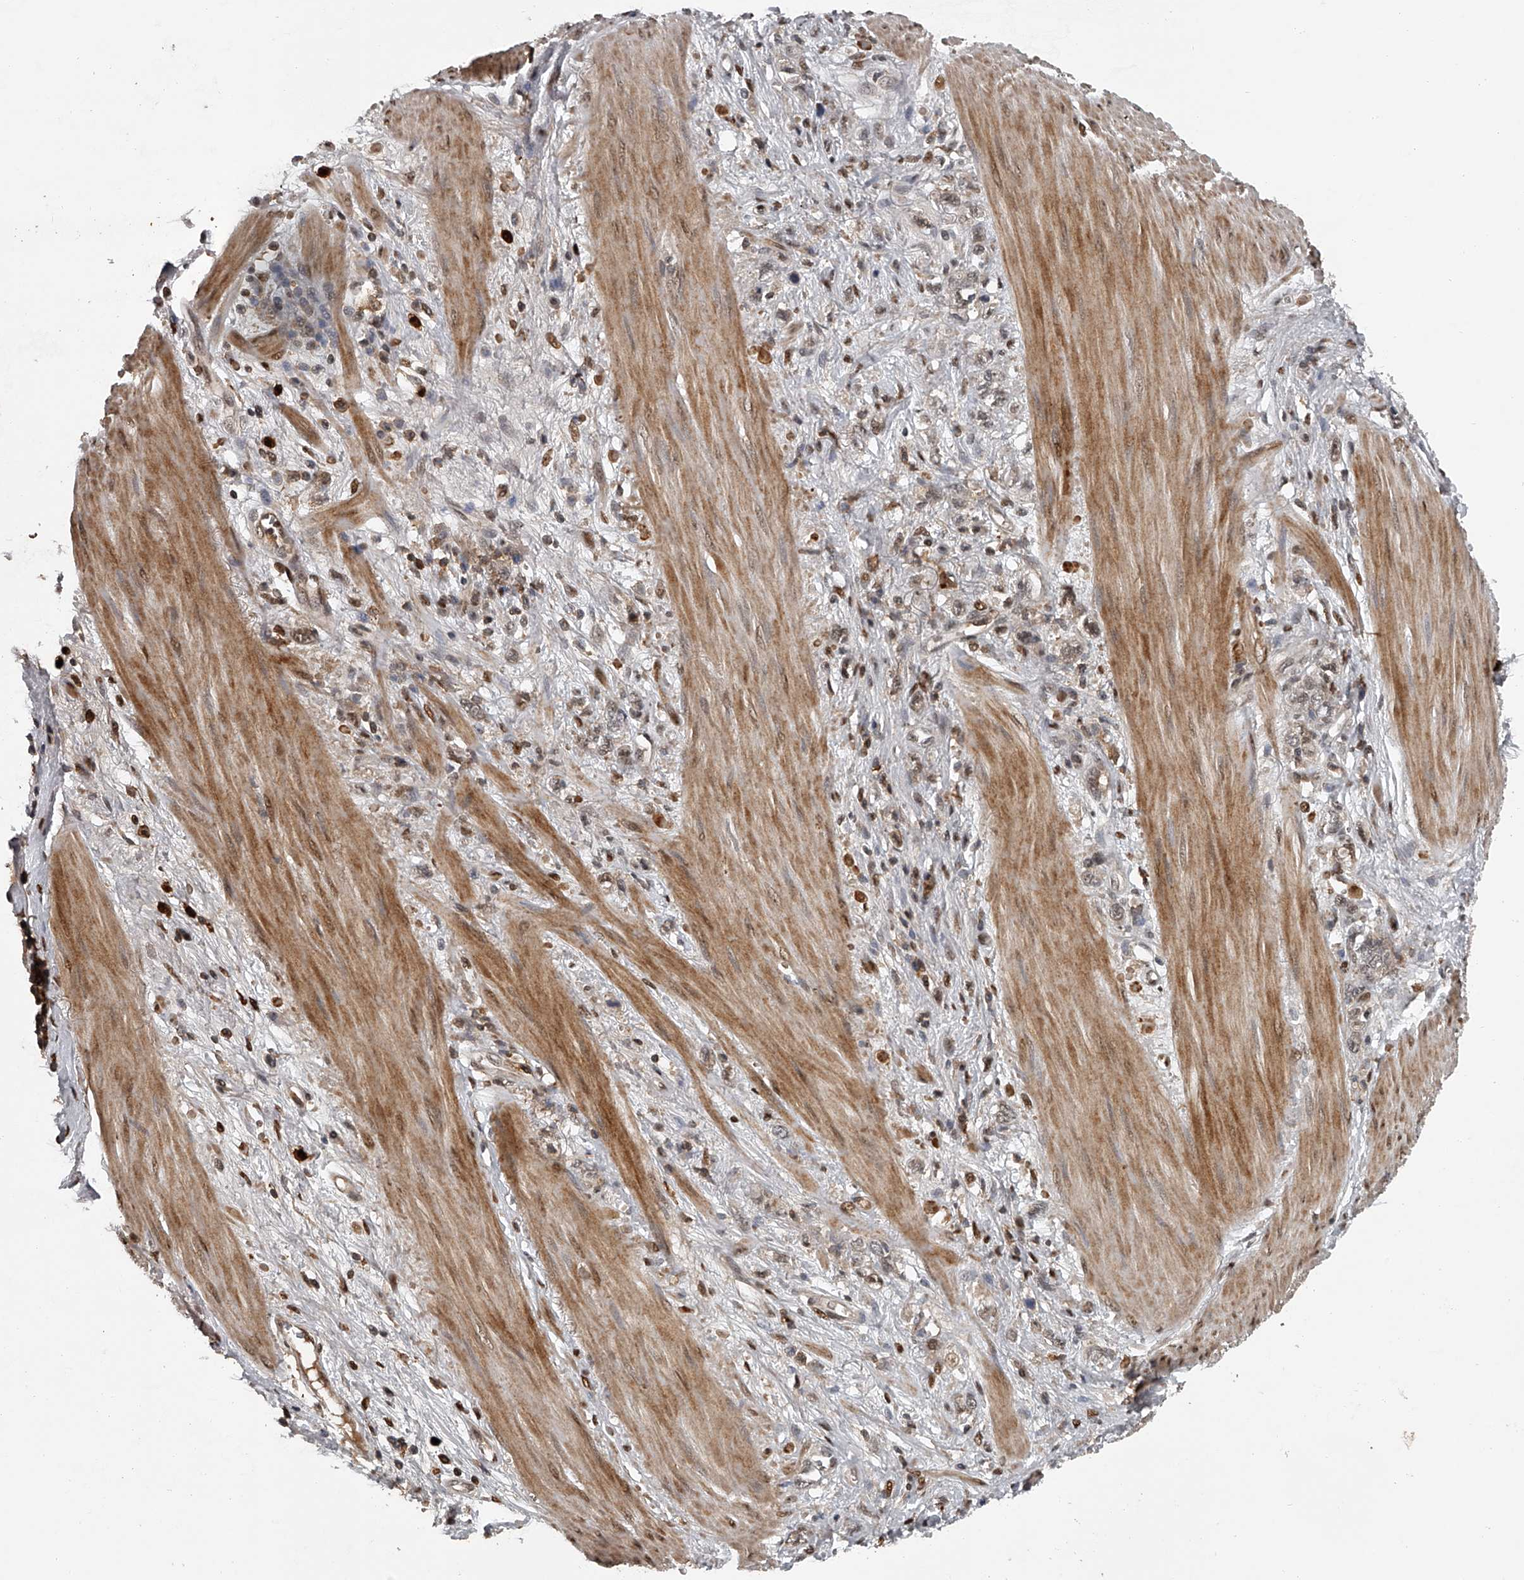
{"staining": {"intensity": "weak", "quantity": ">75%", "location": "cytoplasmic/membranous,nuclear"}, "tissue": "stomach cancer", "cell_type": "Tumor cells", "image_type": "cancer", "snomed": [{"axis": "morphology", "description": "Adenocarcinoma, NOS"}, {"axis": "topography", "description": "Stomach"}], "caption": "Immunohistochemical staining of stomach cancer displays low levels of weak cytoplasmic/membranous and nuclear staining in about >75% of tumor cells.", "gene": "PLEKHG1", "patient": {"sex": "female", "age": 76}}